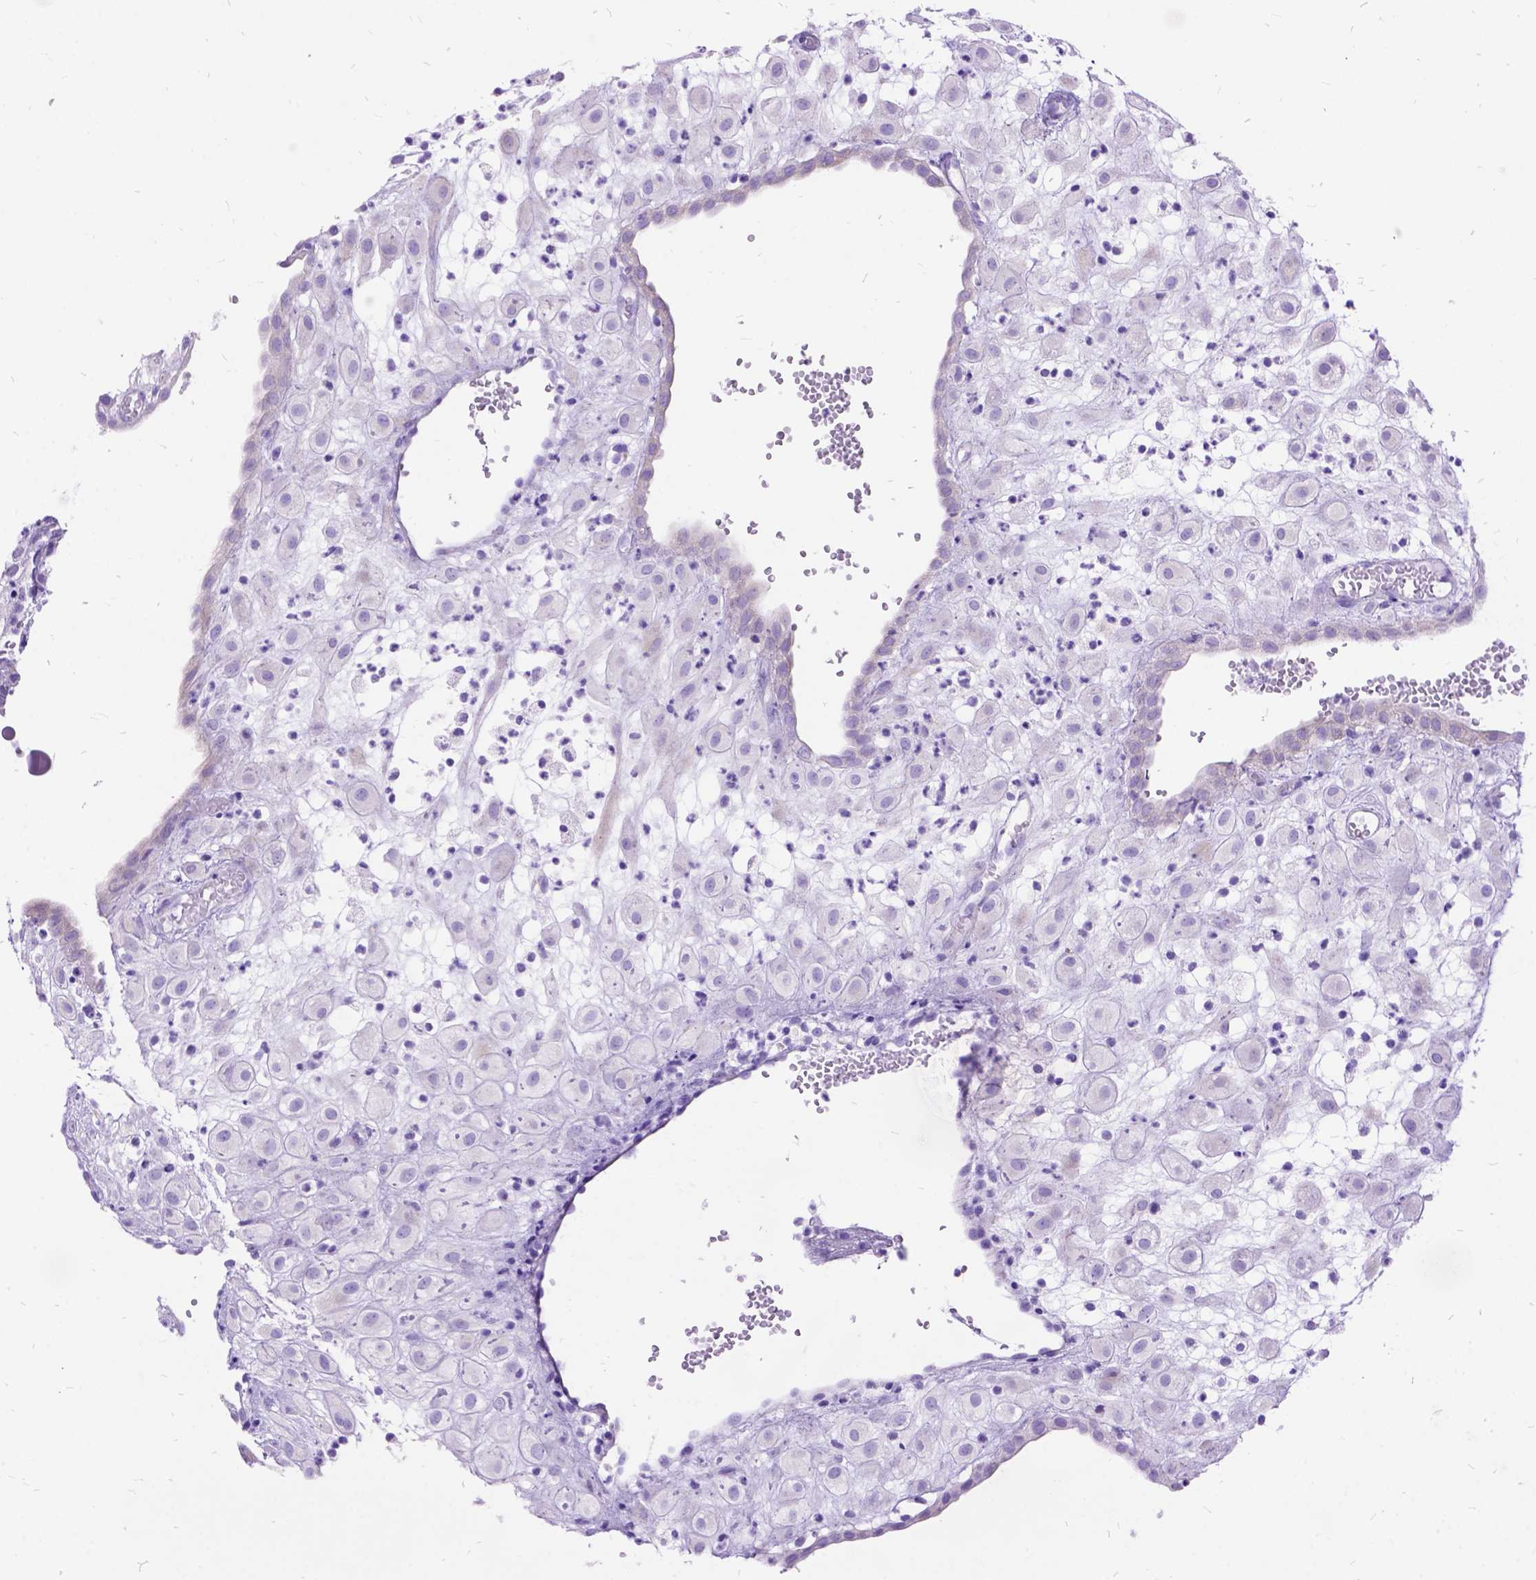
{"staining": {"intensity": "negative", "quantity": "none", "location": "none"}, "tissue": "placenta", "cell_type": "Decidual cells", "image_type": "normal", "snomed": [{"axis": "morphology", "description": "Normal tissue, NOS"}, {"axis": "topography", "description": "Placenta"}], "caption": "Placenta stained for a protein using immunohistochemistry displays no staining decidual cells.", "gene": "DNAH2", "patient": {"sex": "female", "age": 24}}